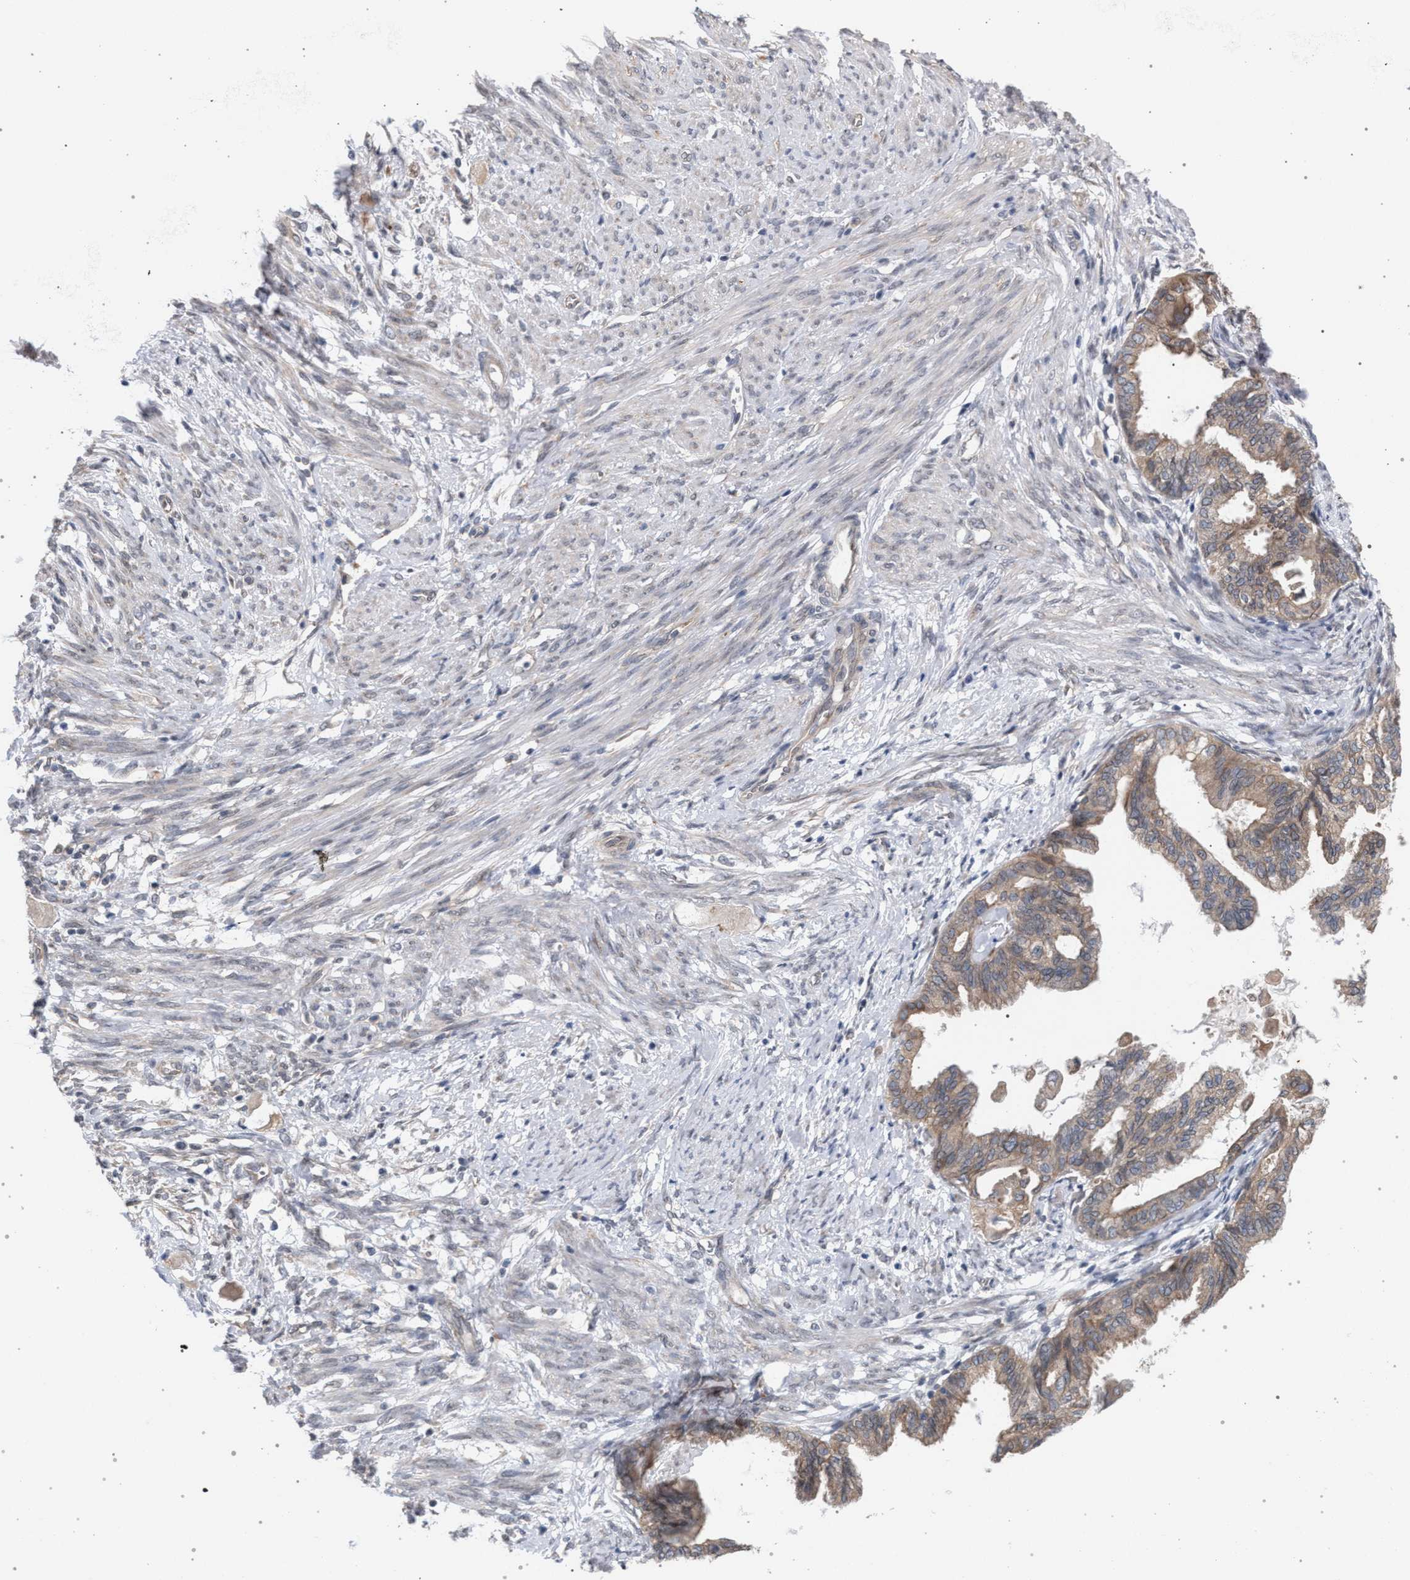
{"staining": {"intensity": "moderate", "quantity": ">75%", "location": "cytoplasmic/membranous"}, "tissue": "cervical cancer", "cell_type": "Tumor cells", "image_type": "cancer", "snomed": [{"axis": "morphology", "description": "Normal tissue, NOS"}, {"axis": "morphology", "description": "Adenocarcinoma, NOS"}, {"axis": "topography", "description": "Cervix"}, {"axis": "topography", "description": "Endometrium"}], "caption": "Tumor cells demonstrate moderate cytoplasmic/membranous expression in about >75% of cells in cervical cancer.", "gene": "ARPC5L", "patient": {"sex": "female", "age": 86}}